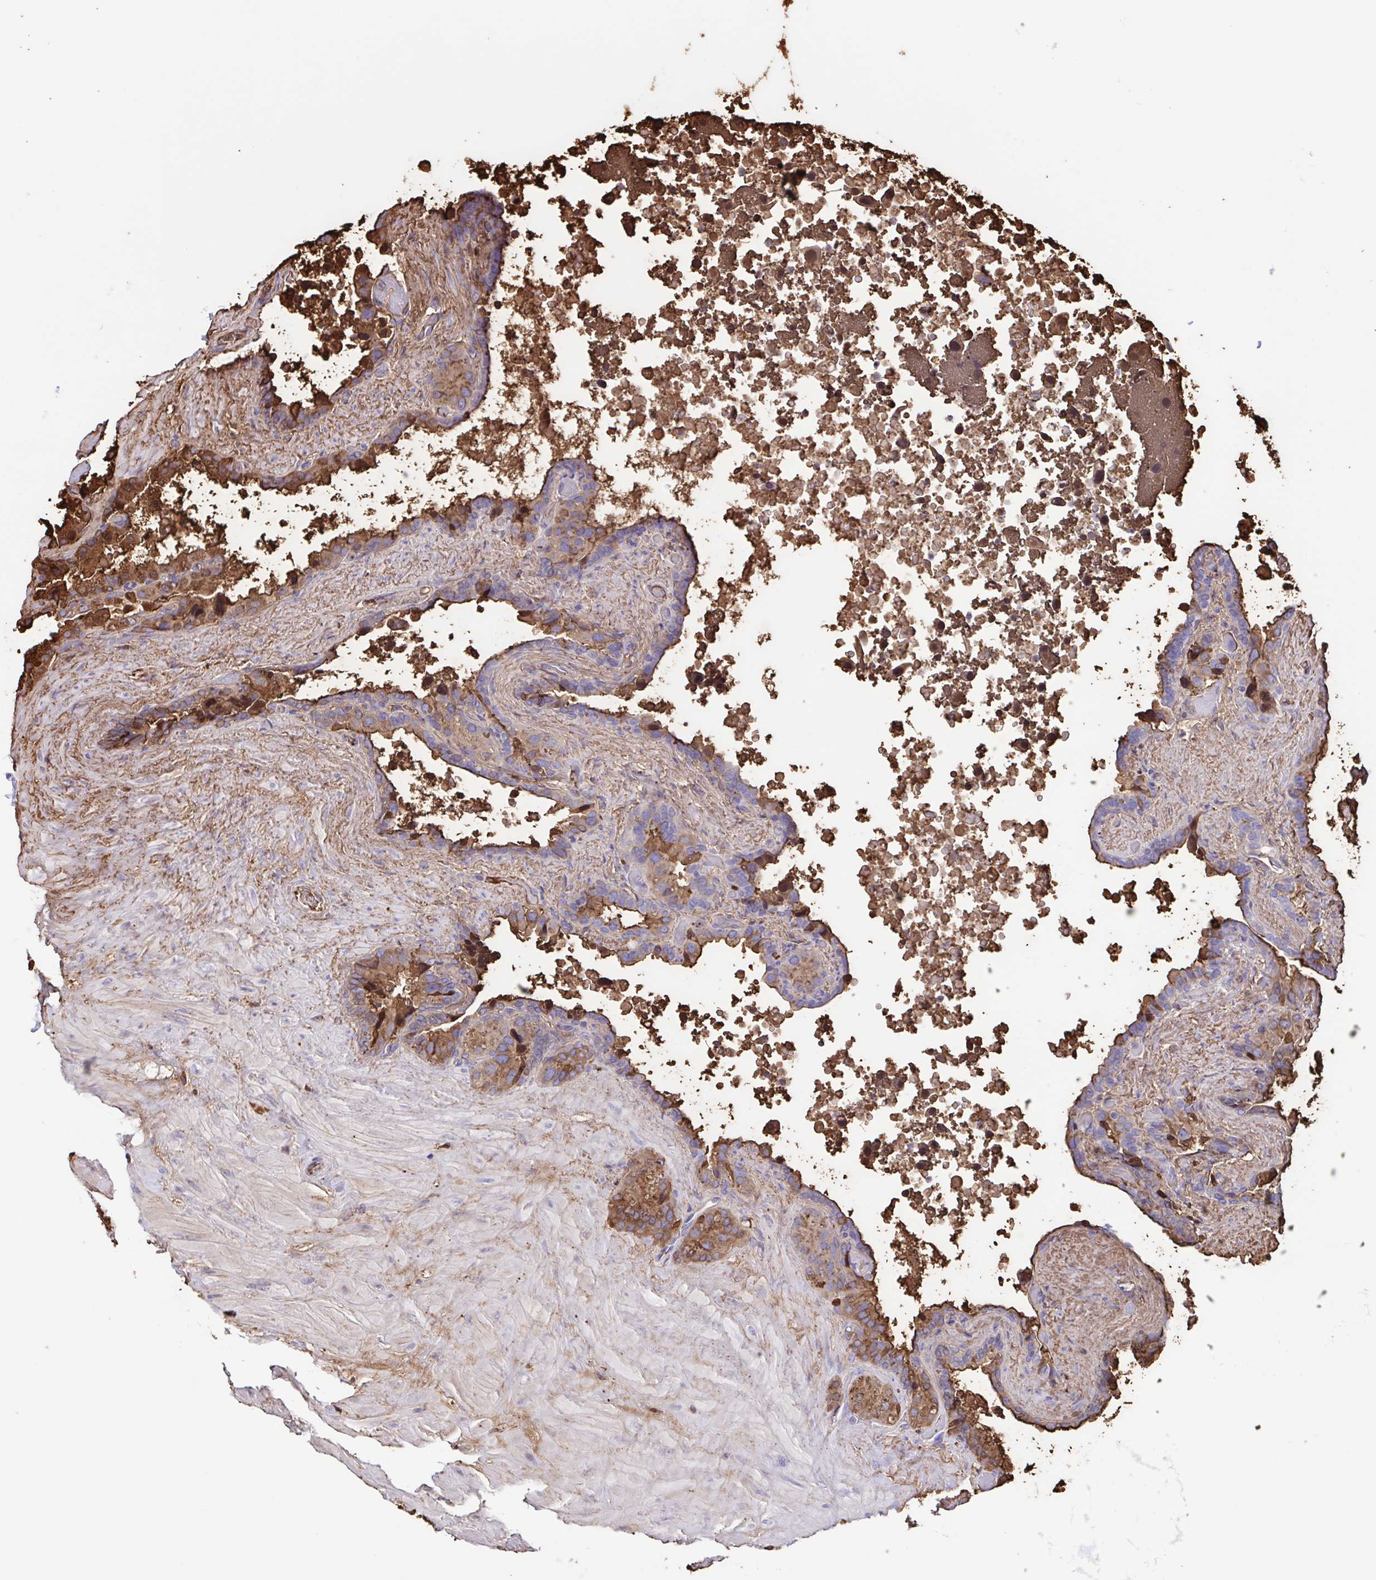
{"staining": {"intensity": "strong", "quantity": "25%-75%", "location": "cytoplasmic/membranous"}, "tissue": "seminal vesicle", "cell_type": "Glandular cells", "image_type": "normal", "snomed": [{"axis": "morphology", "description": "Normal tissue, NOS"}, {"axis": "topography", "description": "Seminal veicle"}], "caption": "A brown stain labels strong cytoplasmic/membranous positivity of a protein in glandular cells of unremarkable human seminal vesicle.", "gene": "ENSG00000286022", "patient": {"sex": "male", "age": 60}}